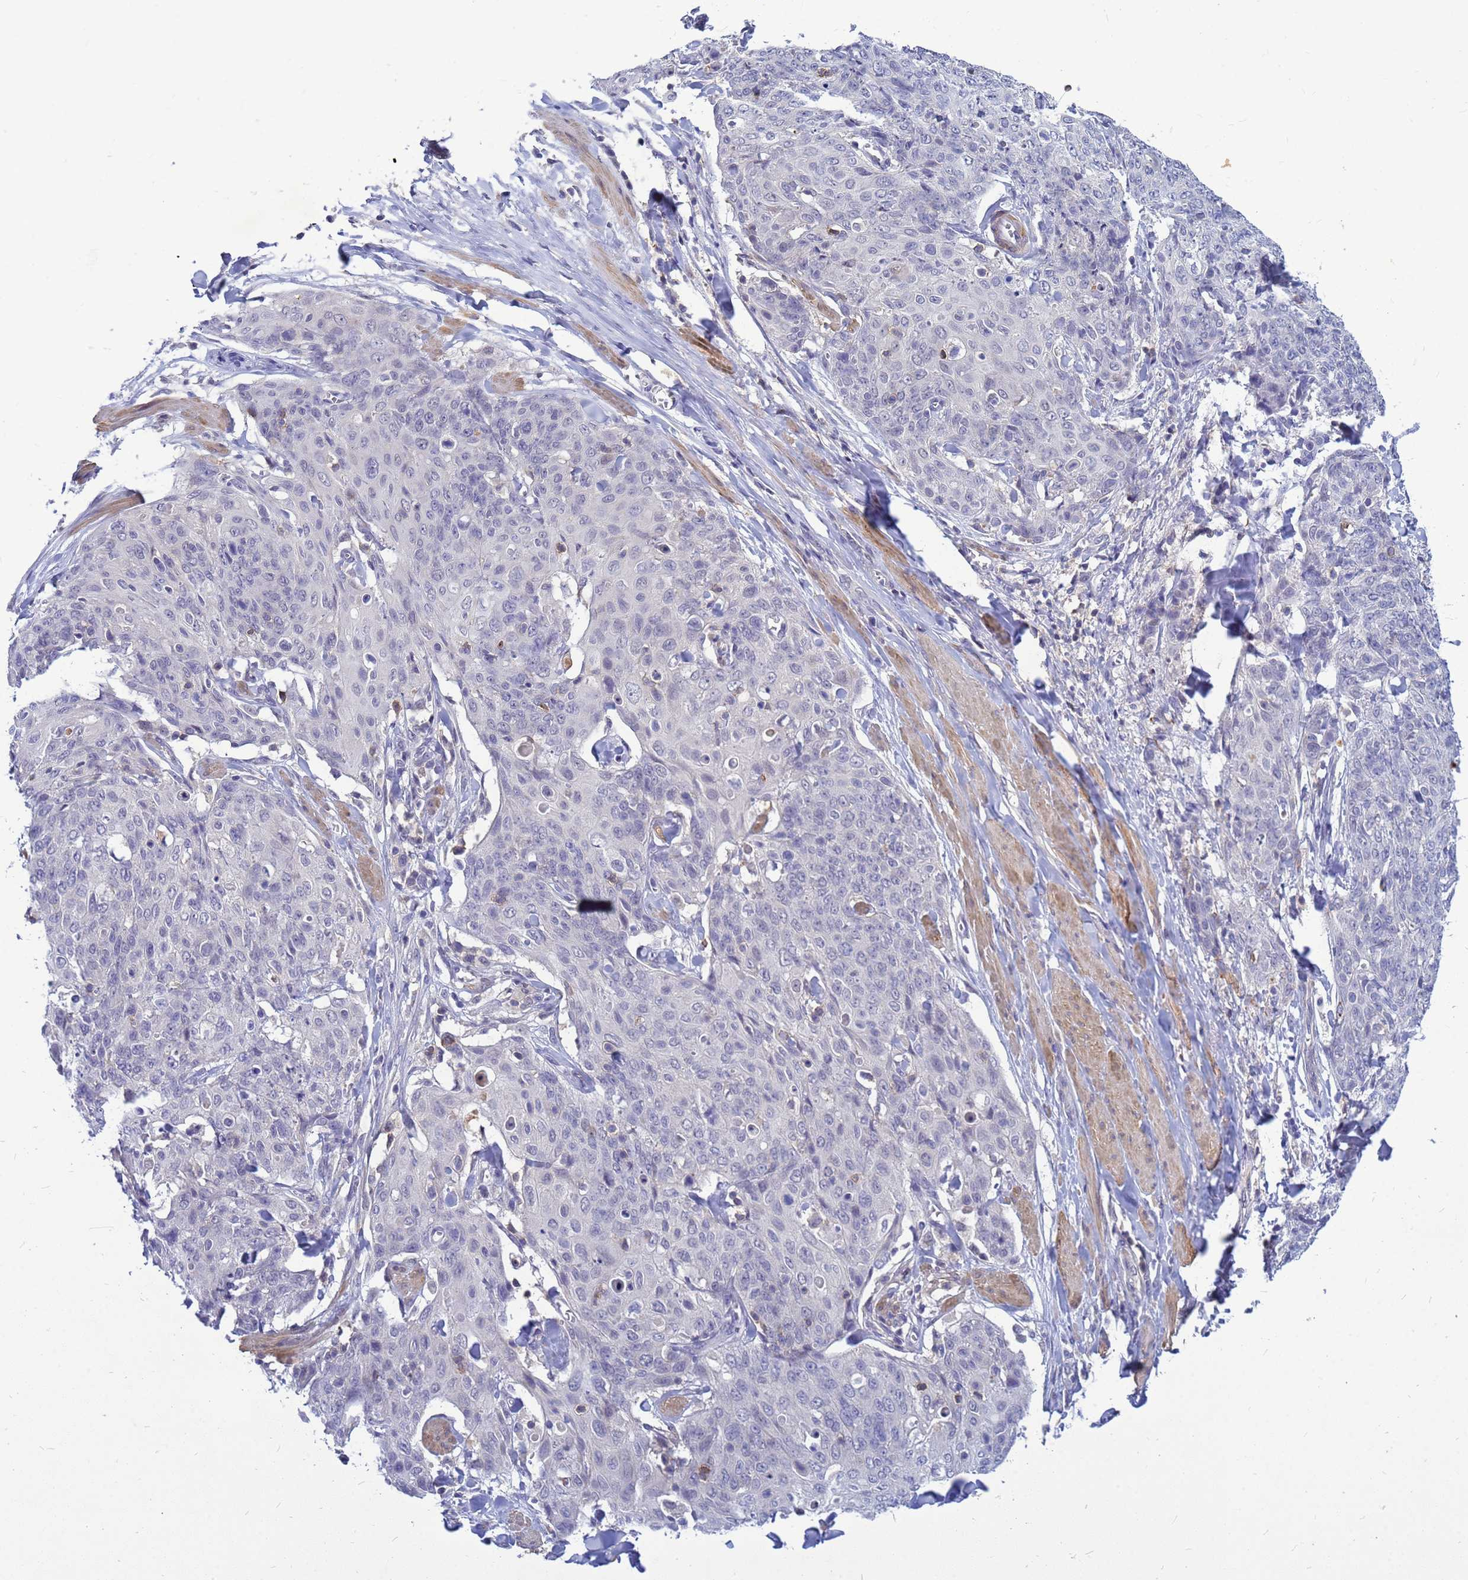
{"staining": {"intensity": "negative", "quantity": "none", "location": "none"}, "tissue": "skin cancer", "cell_type": "Tumor cells", "image_type": "cancer", "snomed": [{"axis": "morphology", "description": "Squamous cell carcinoma, NOS"}, {"axis": "topography", "description": "Skin"}, {"axis": "topography", "description": "Vulva"}], "caption": "Immunohistochemical staining of human skin cancer displays no significant staining in tumor cells.", "gene": "SRGAP3", "patient": {"sex": "female", "age": 85}}